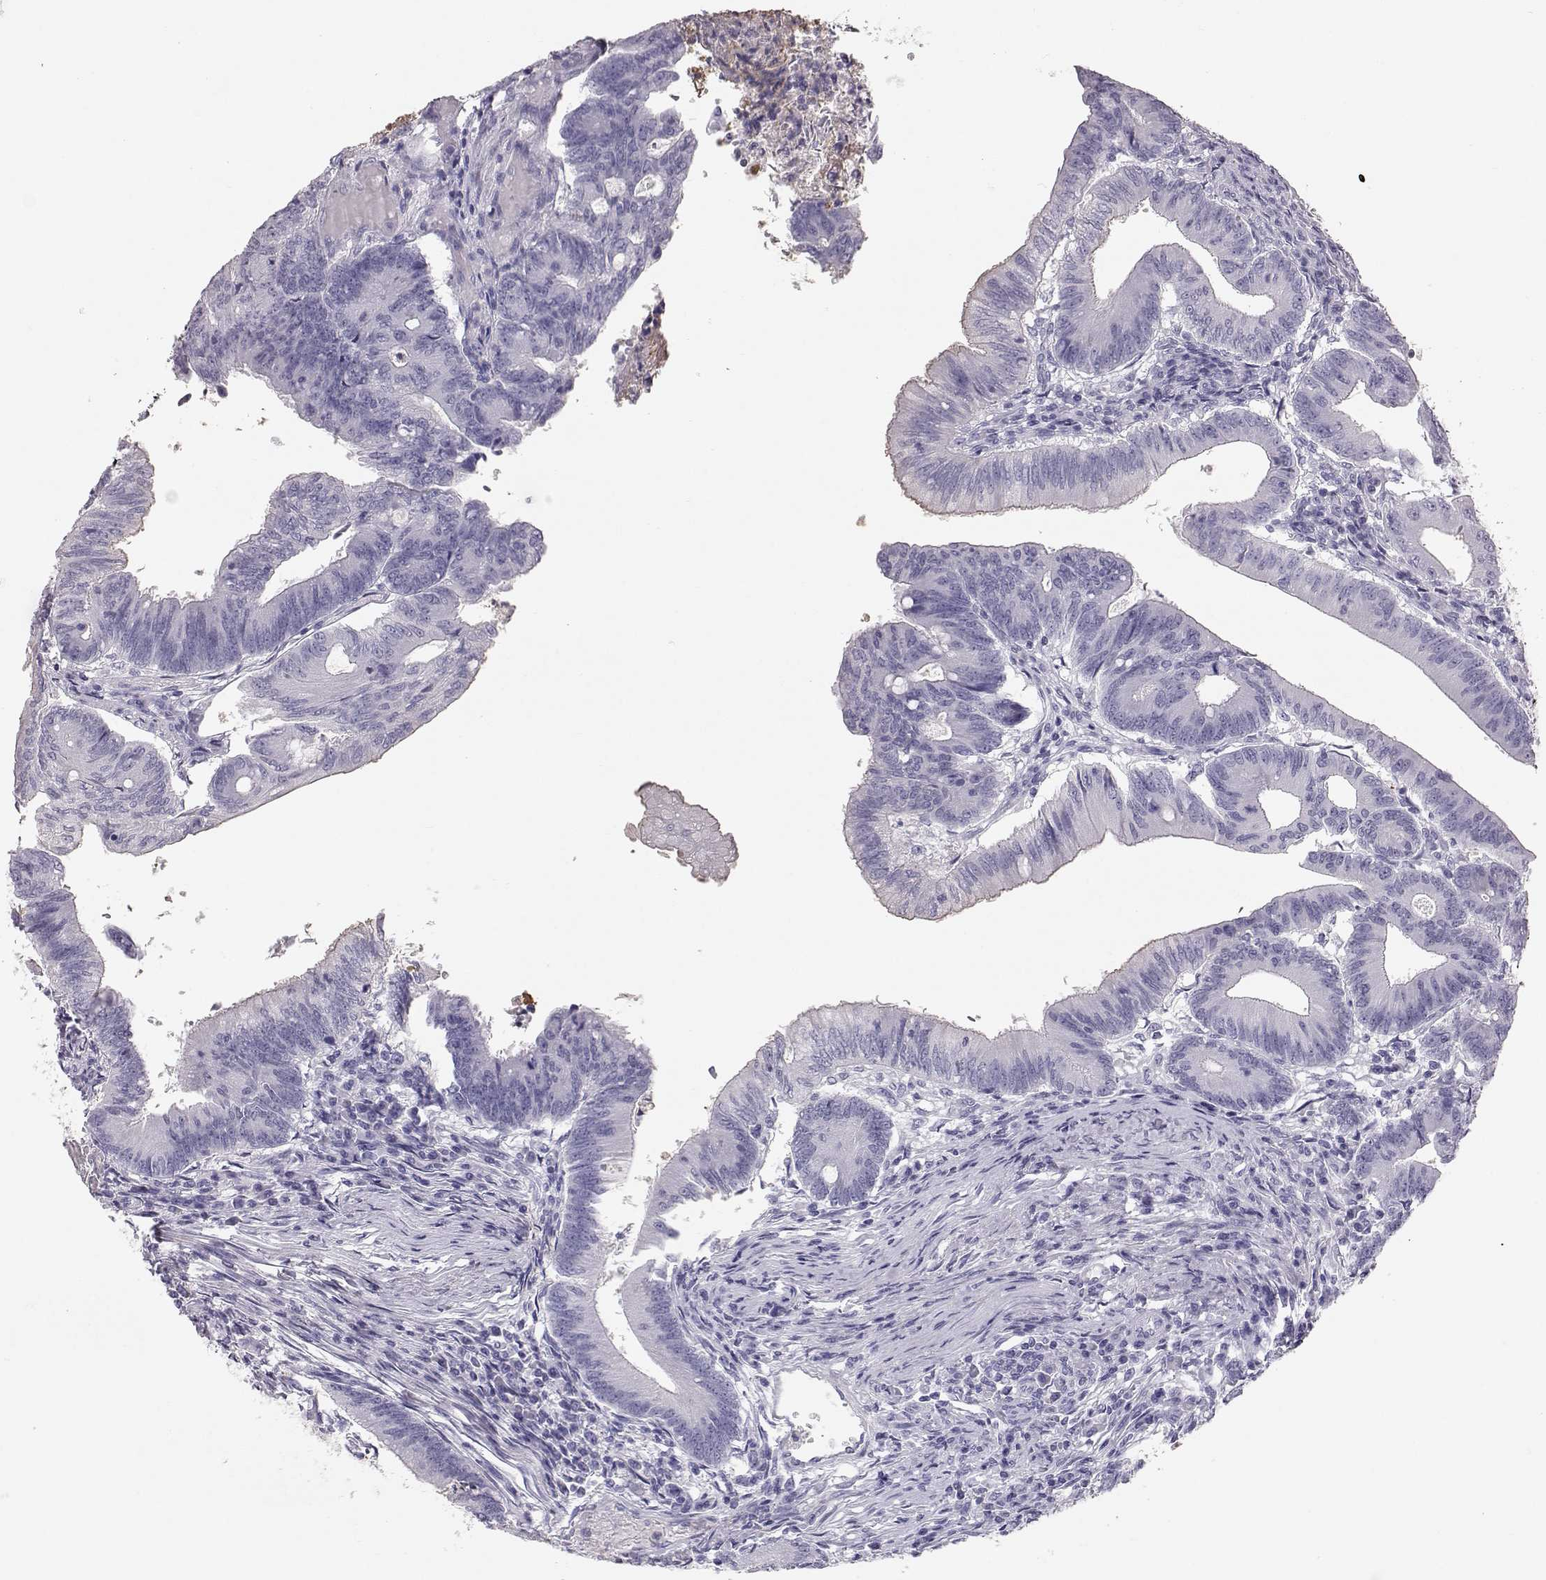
{"staining": {"intensity": "negative", "quantity": "none", "location": "none"}, "tissue": "colorectal cancer", "cell_type": "Tumor cells", "image_type": "cancer", "snomed": [{"axis": "morphology", "description": "Adenocarcinoma, NOS"}, {"axis": "topography", "description": "Colon"}], "caption": "Tumor cells are negative for brown protein staining in colorectal cancer.", "gene": "KRTAP16-1", "patient": {"sex": "female", "age": 70}}